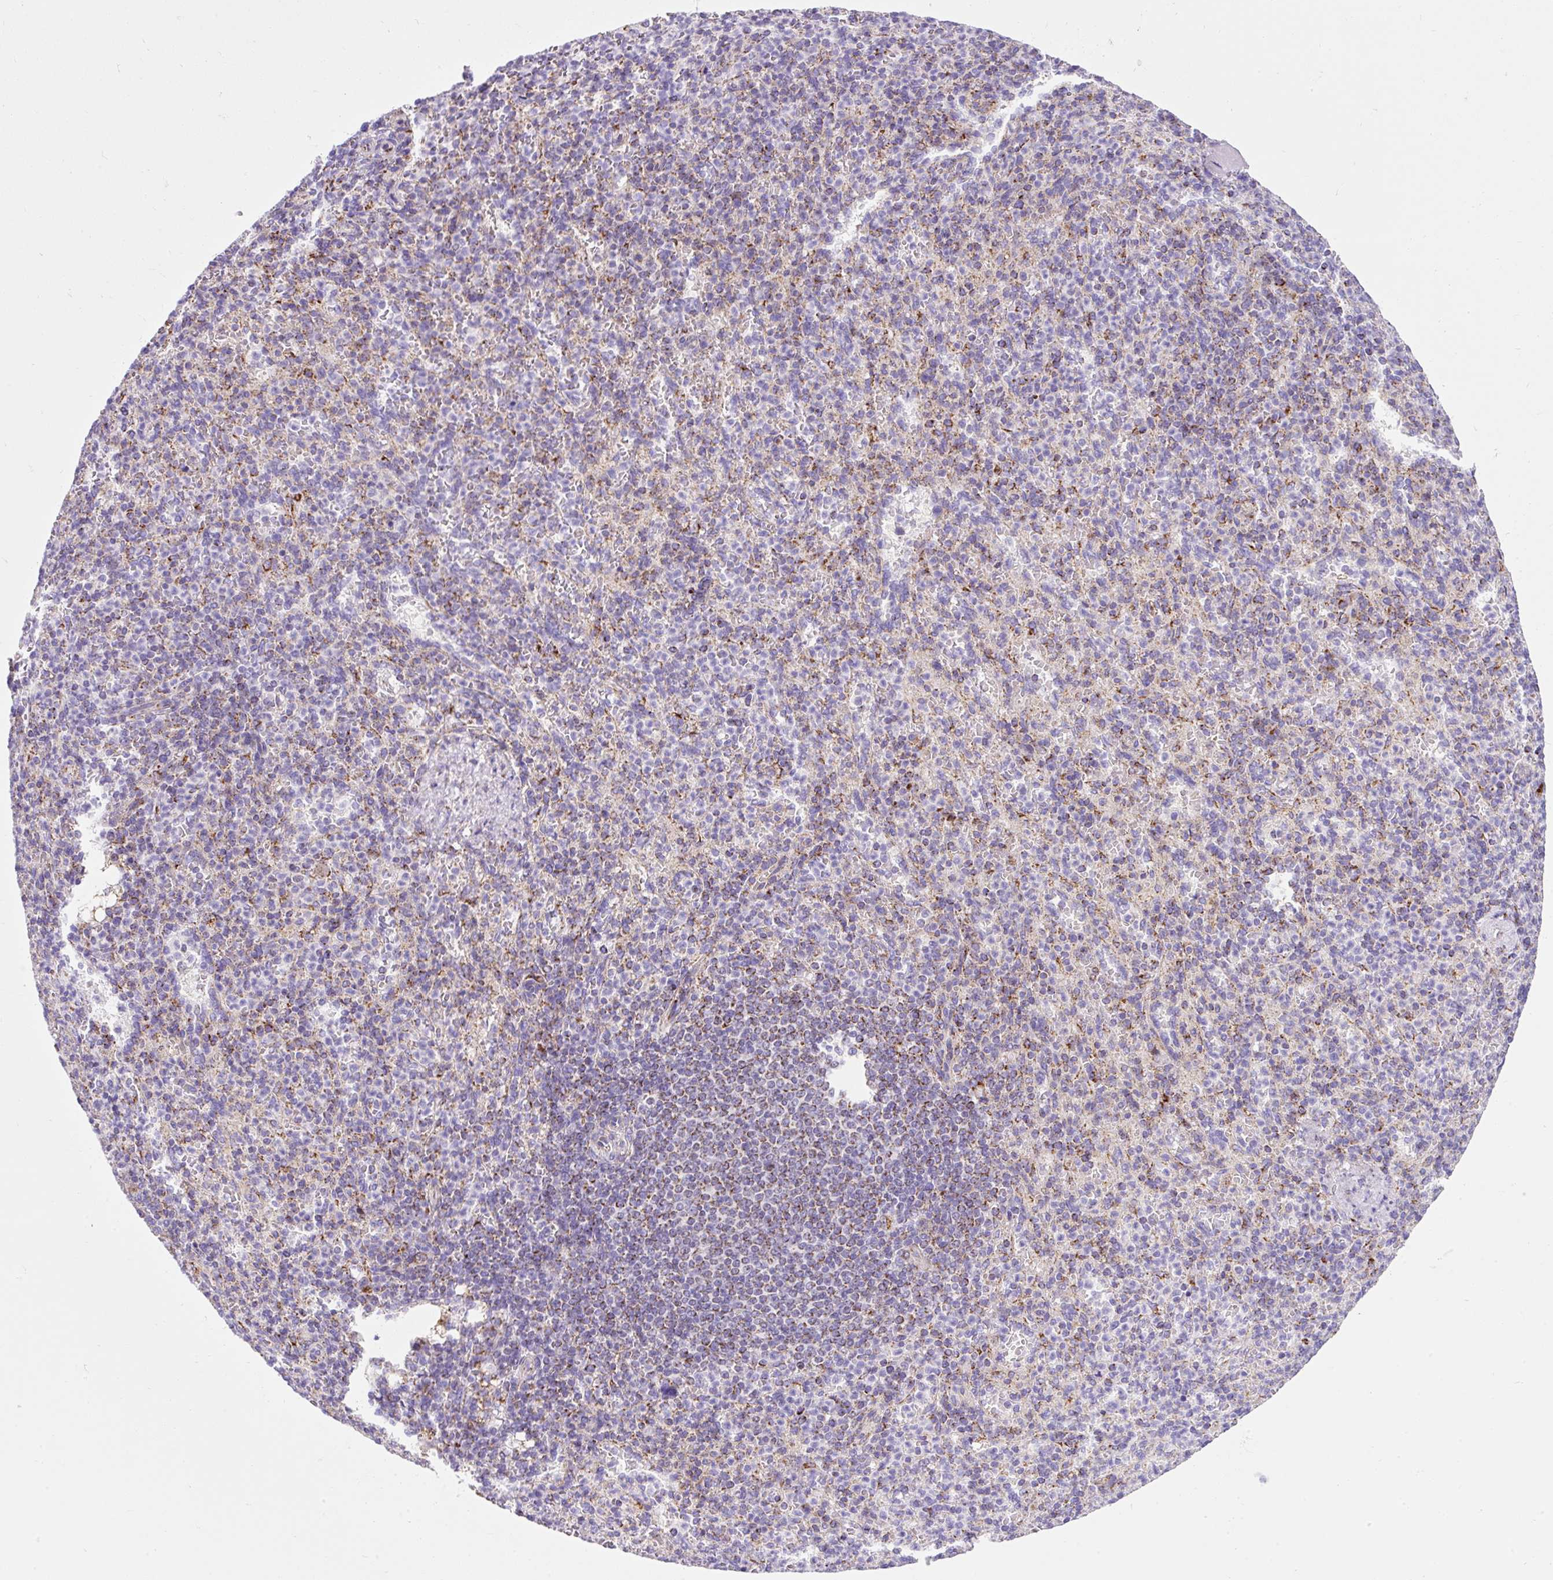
{"staining": {"intensity": "moderate", "quantity": "<25%", "location": "cytoplasmic/membranous"}, "tissue": "spleen", "cell_type": "Cells in red pulp", "image_type": "normal", "snomed": [{"axis": "morphology", "description": "Normal tissue, NOS"}, {"axis": "topography", "description": "Spleen"}], "caption": "IHC micrograph of benign spleen stained for a protein (brown), which shows low levels of moderate cytoplasmic/membranous expression in about <25% of cells in red pulp.", "gene": "PLPP2", "patient": {"sex": "female", "age": 74}}